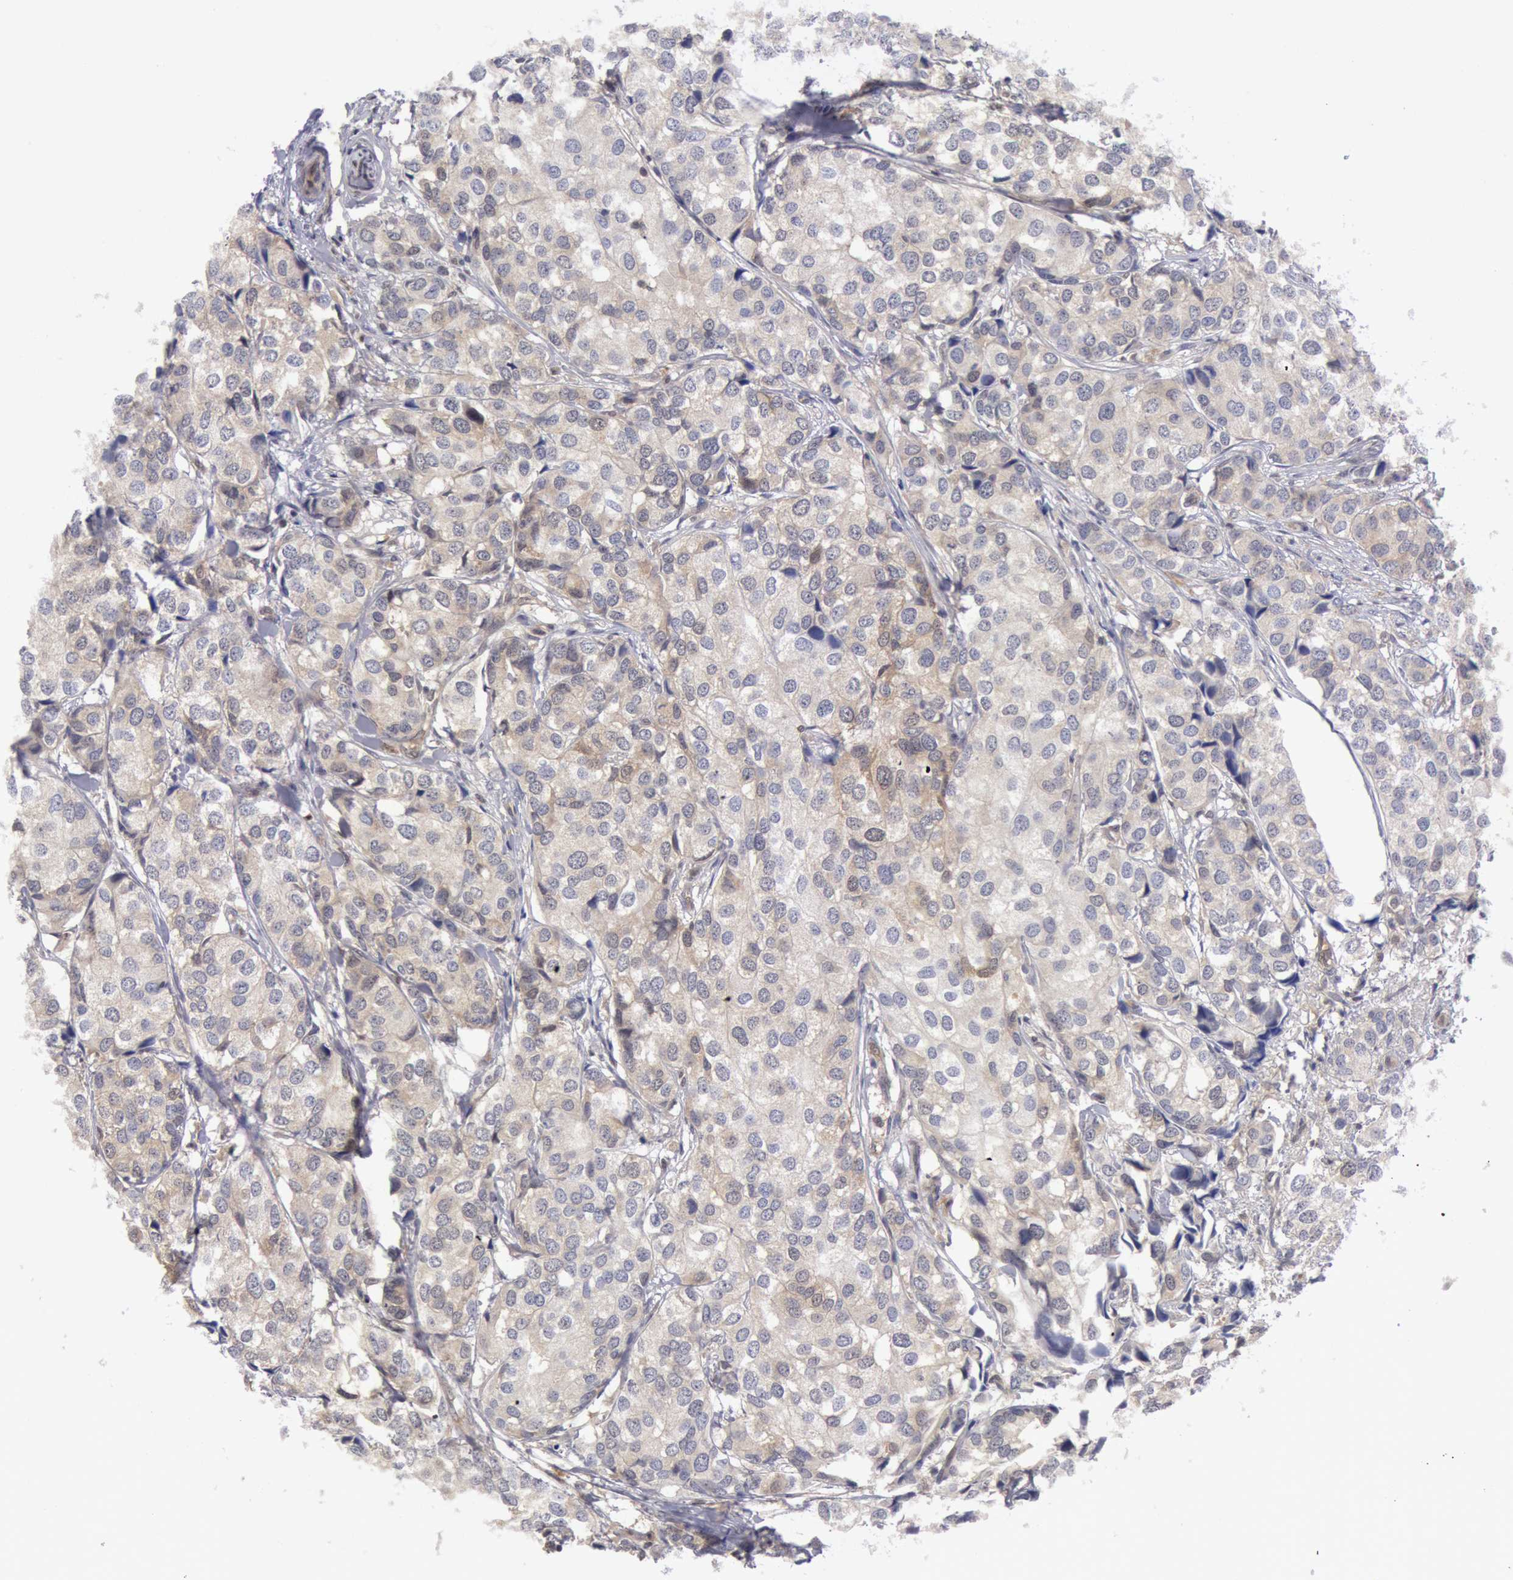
{"staining": {"intensity": "negative", "quantity": "none", "location": "none"}, "tissue": "breast cancer", "cell_type": "Tumor cells", "image_type": "cancer", "snomed": [{"axis": "morphology", "description": "Duct carcinoma"}, {"axis": "topography", "description": "Breast"}], "caption": "There is no significant staining in tumor cells of breast cancer.", "gene": "TXNRD1", "patient": {"sex": "female", "age": 68}}